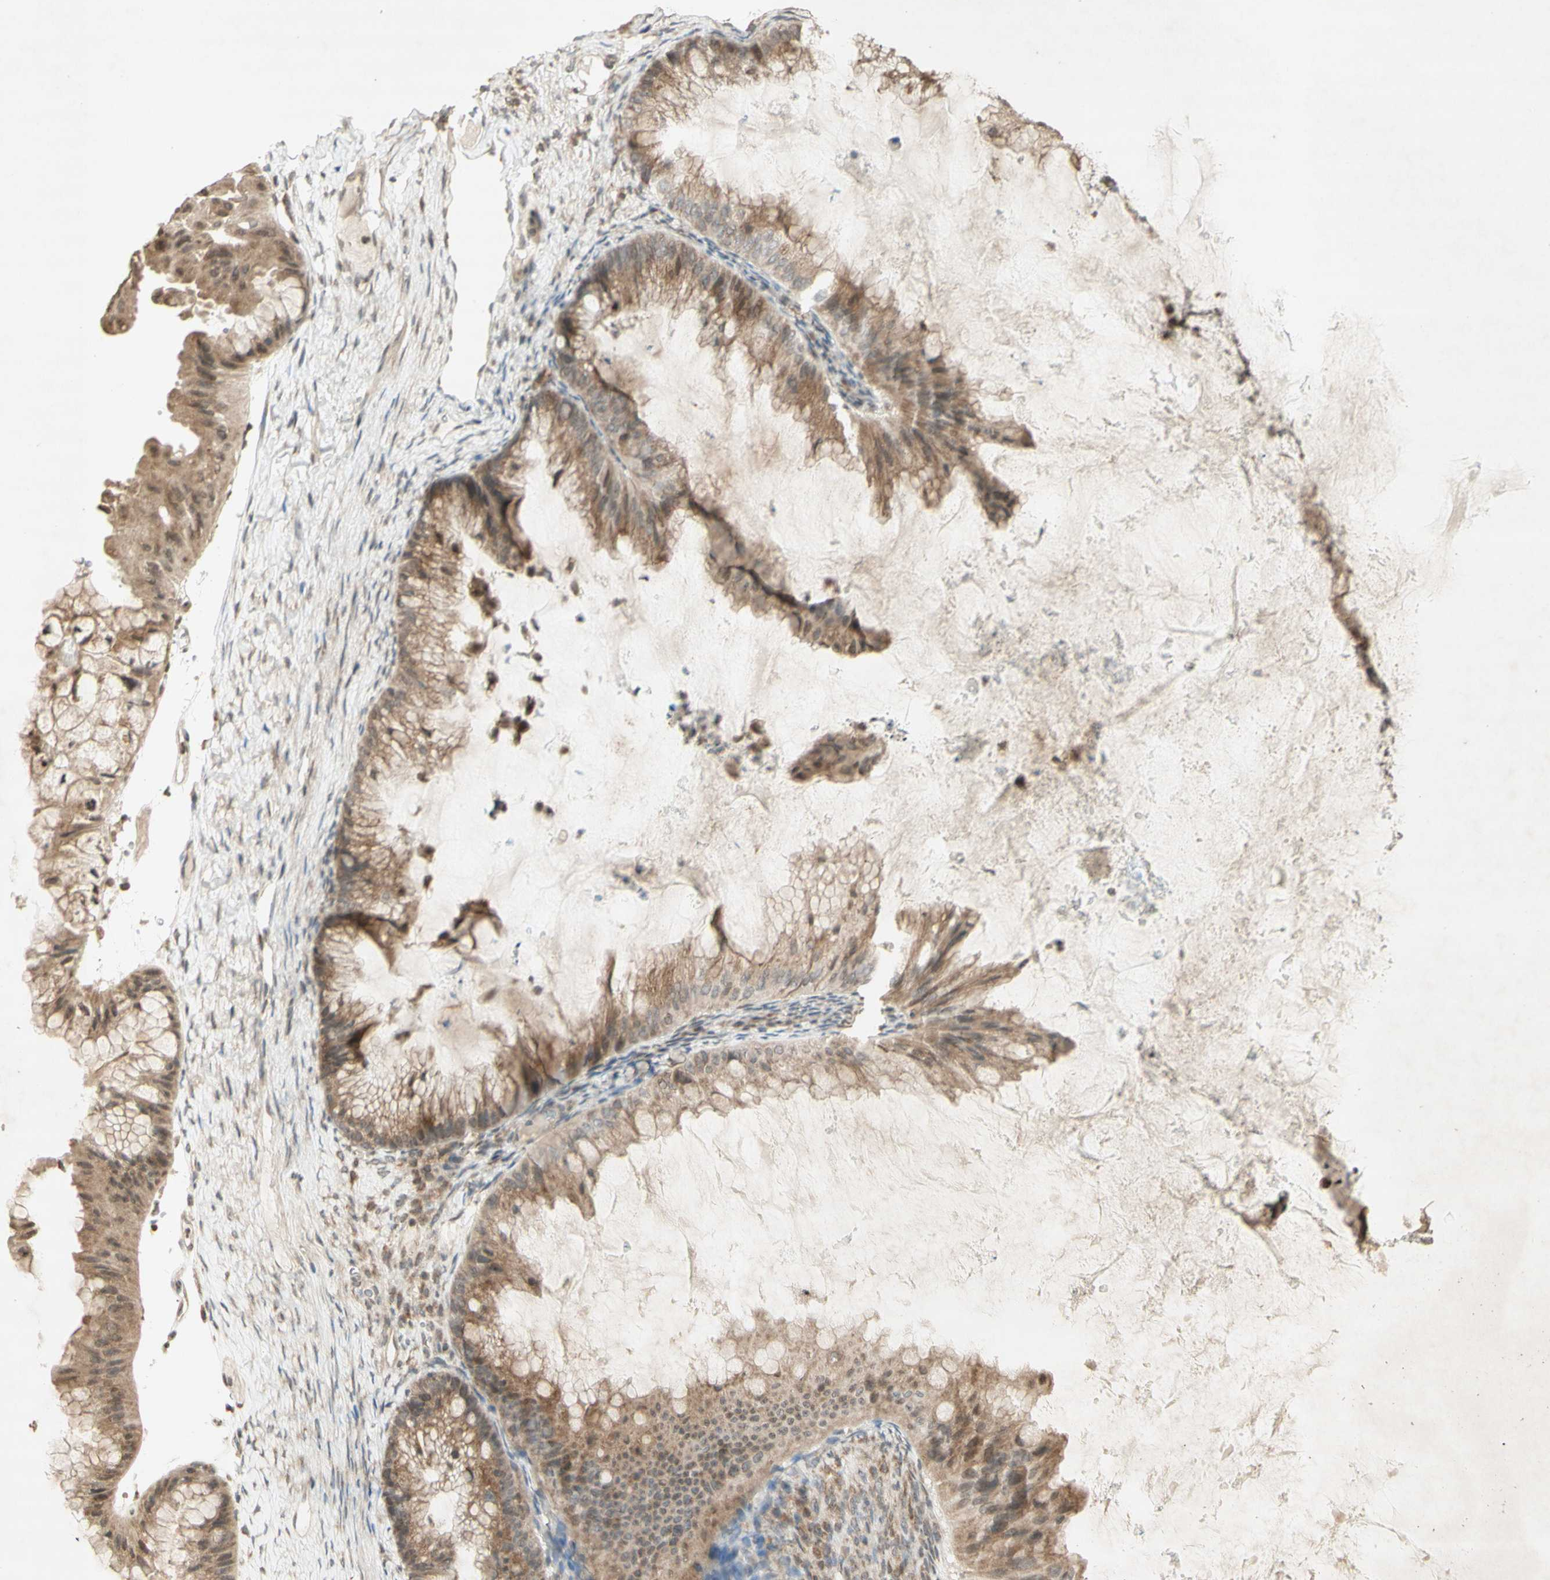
{"staining": {"intensity": "moderate", "quantity": ">75%", "location": "cytoplasmic/membranous"}, "tissue": "ovarian cancer", "cell_type": "Tumor cells", "image_type": "cancer", "snomed": [{"axis": "morphology", "description": "Cystadenocarcinoma, mucinous, NOS"}, {"axis": "topography", "description": "Ovary"}], "caption": "Protein positivity by immunohistochemistry (IHC) demonstrates moderate cytoplasmic/membranous staining in about >75% of tumor cells in ovarian mucinous cystadenocarcinoma. The staining was performed using DAB, with brown indicating positive protein expression. Nuclei are stained blue with hematoxylin.", "gene": "CCNI", "patient": {"sex": "female", "age": 61}}